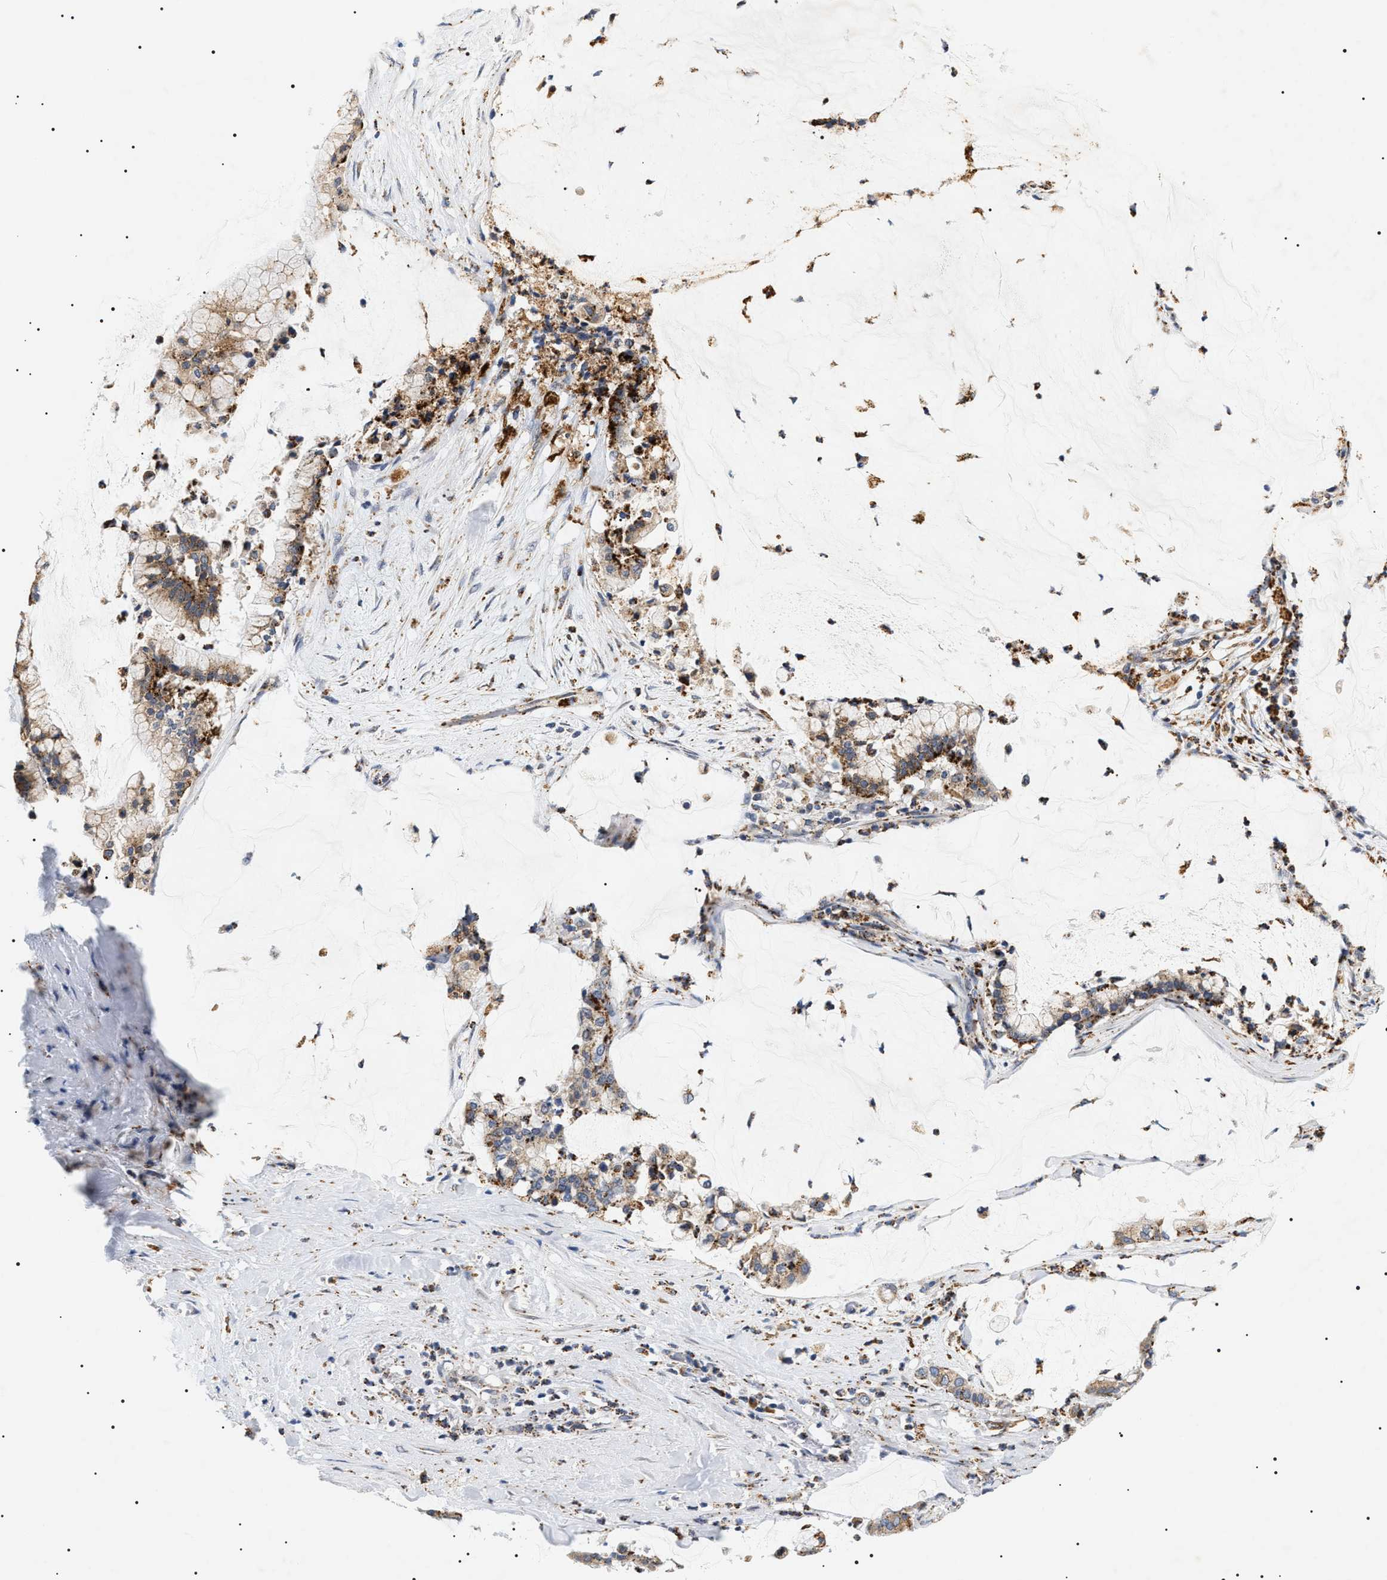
{"staining": {"intensity": "moderate", "quantity": ">75%", "location": "cytoplasmic/membranous"}, "tissue": "pancreatic cancer", "cell_type": "Tumor cells", "image_type": "cancer", "snomed": [{"axis": "morphology", "description": "Adenocarcinoma, NOS"}, {"axis": "topography", "description": "Pancreas"}], "caption": "Immunohistochemistry (IHC) (DAB) staining of pancreatic cancer displays moderate cytoplasmic/membranous protein staining in approximately >75% of tumor cells. The staining was performed using DAB (3,3'-diaminobenzidine) to visualize the protein expression in brown, while the nuclei were stained in blue with hematoxylin (Magnification: 20x).", "gene": "HSD17B11", "patient": {"sex": "male", "age": 41}}